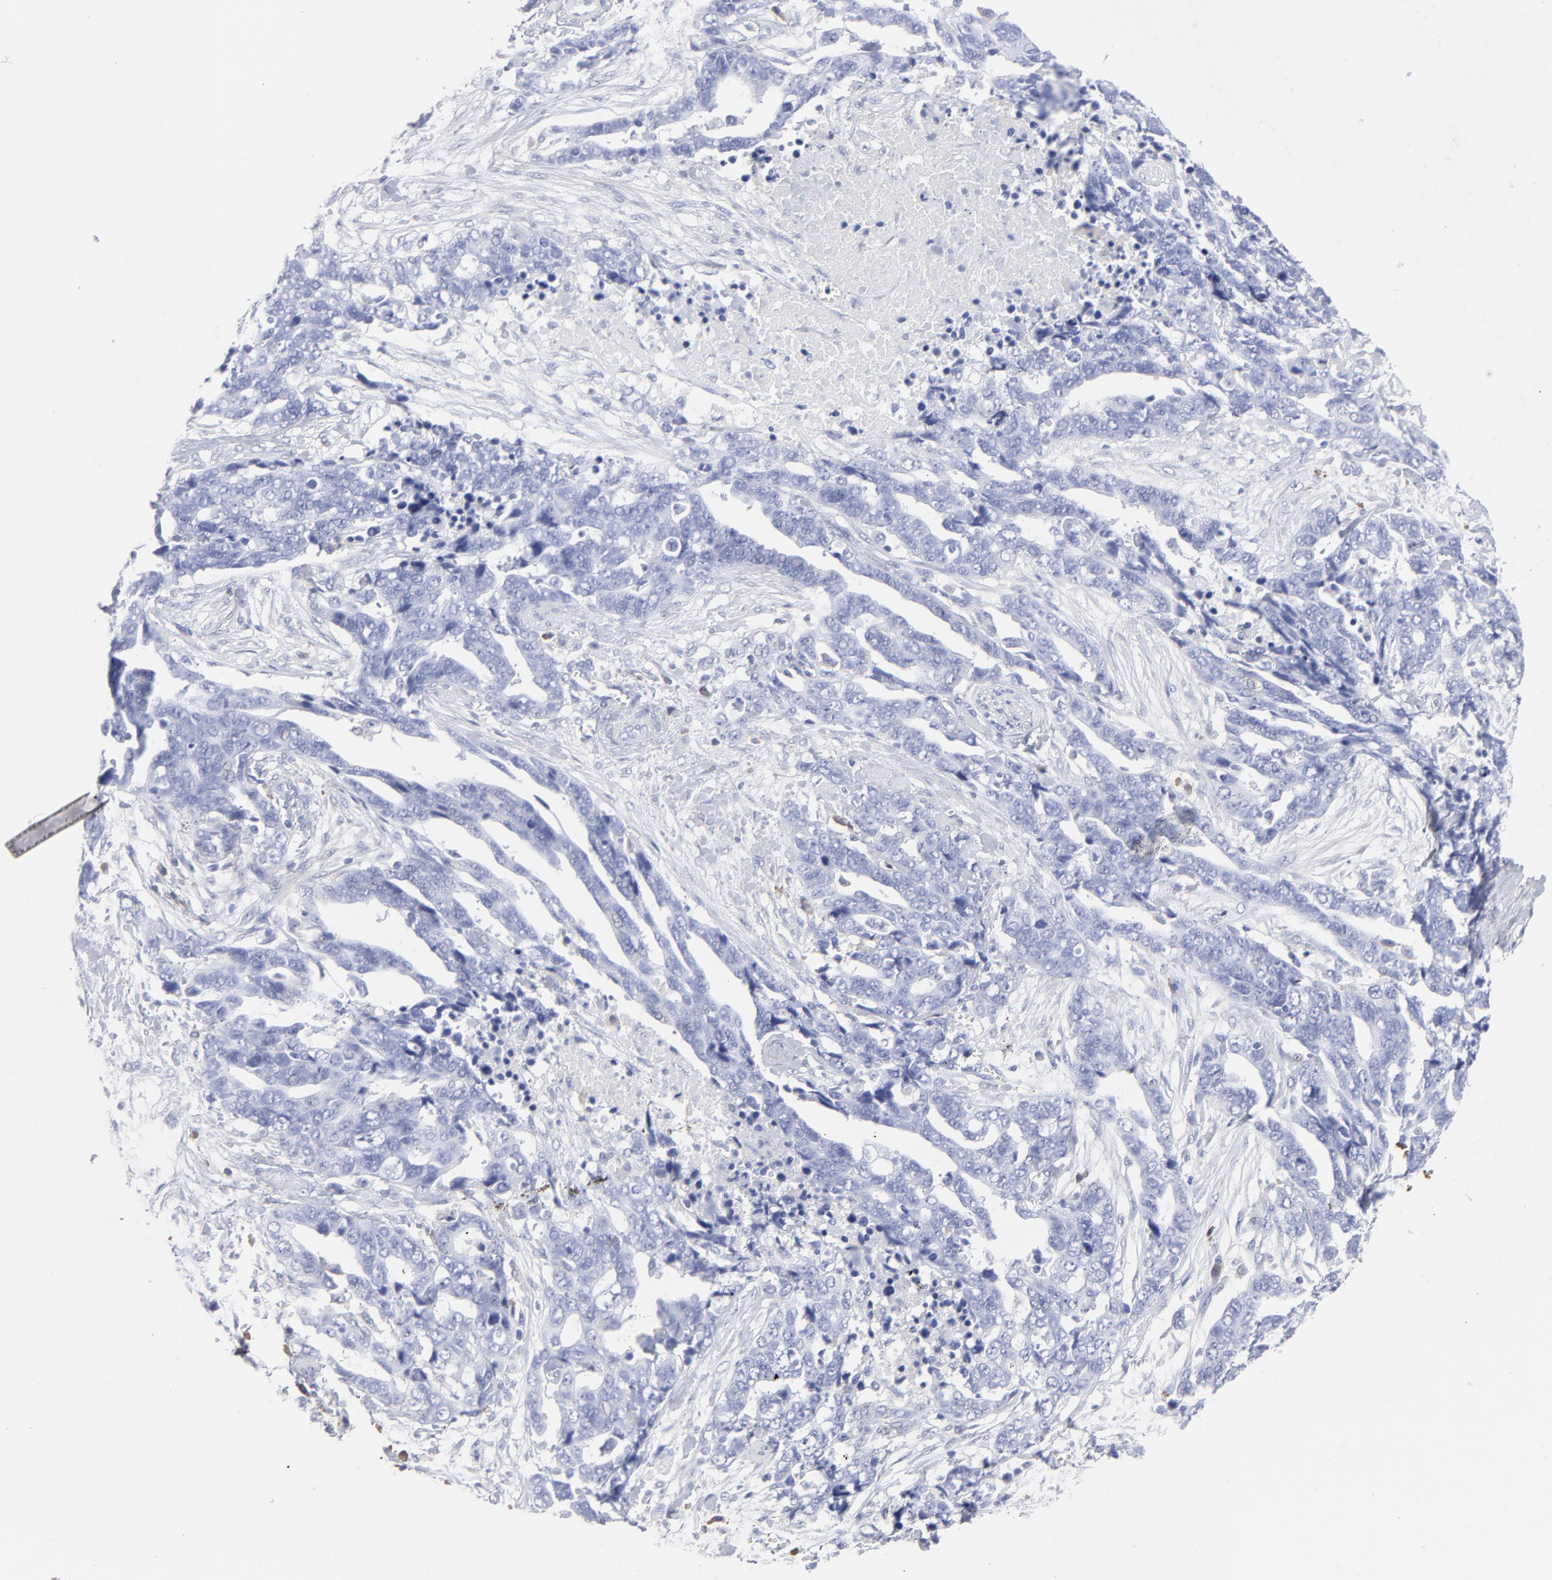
{"staining": {"intensity": "negative", "quantity": "none", "location": "none"}, "tissue": "ovarian cancer", "cell_type": "Tumor cells", "image_type": "cancer", "snomed": [{"axis": "morphology", "description": "Normal tissue, NOS"}, {"axis": "morphology", "description": "Cystadenocarcinoma, serous, NOS"}, {"axis": "topography", "description": "Fallopian tube"}, {"axis": "topography", "description": "Ovary"}], "caption": "The histopathology image demonstrates no significant positivity in tumor cells of serous cystadenocarcinoma (ovarian).", "gene": "LAT2", "patient": {"sex": "female", "age": 56}}